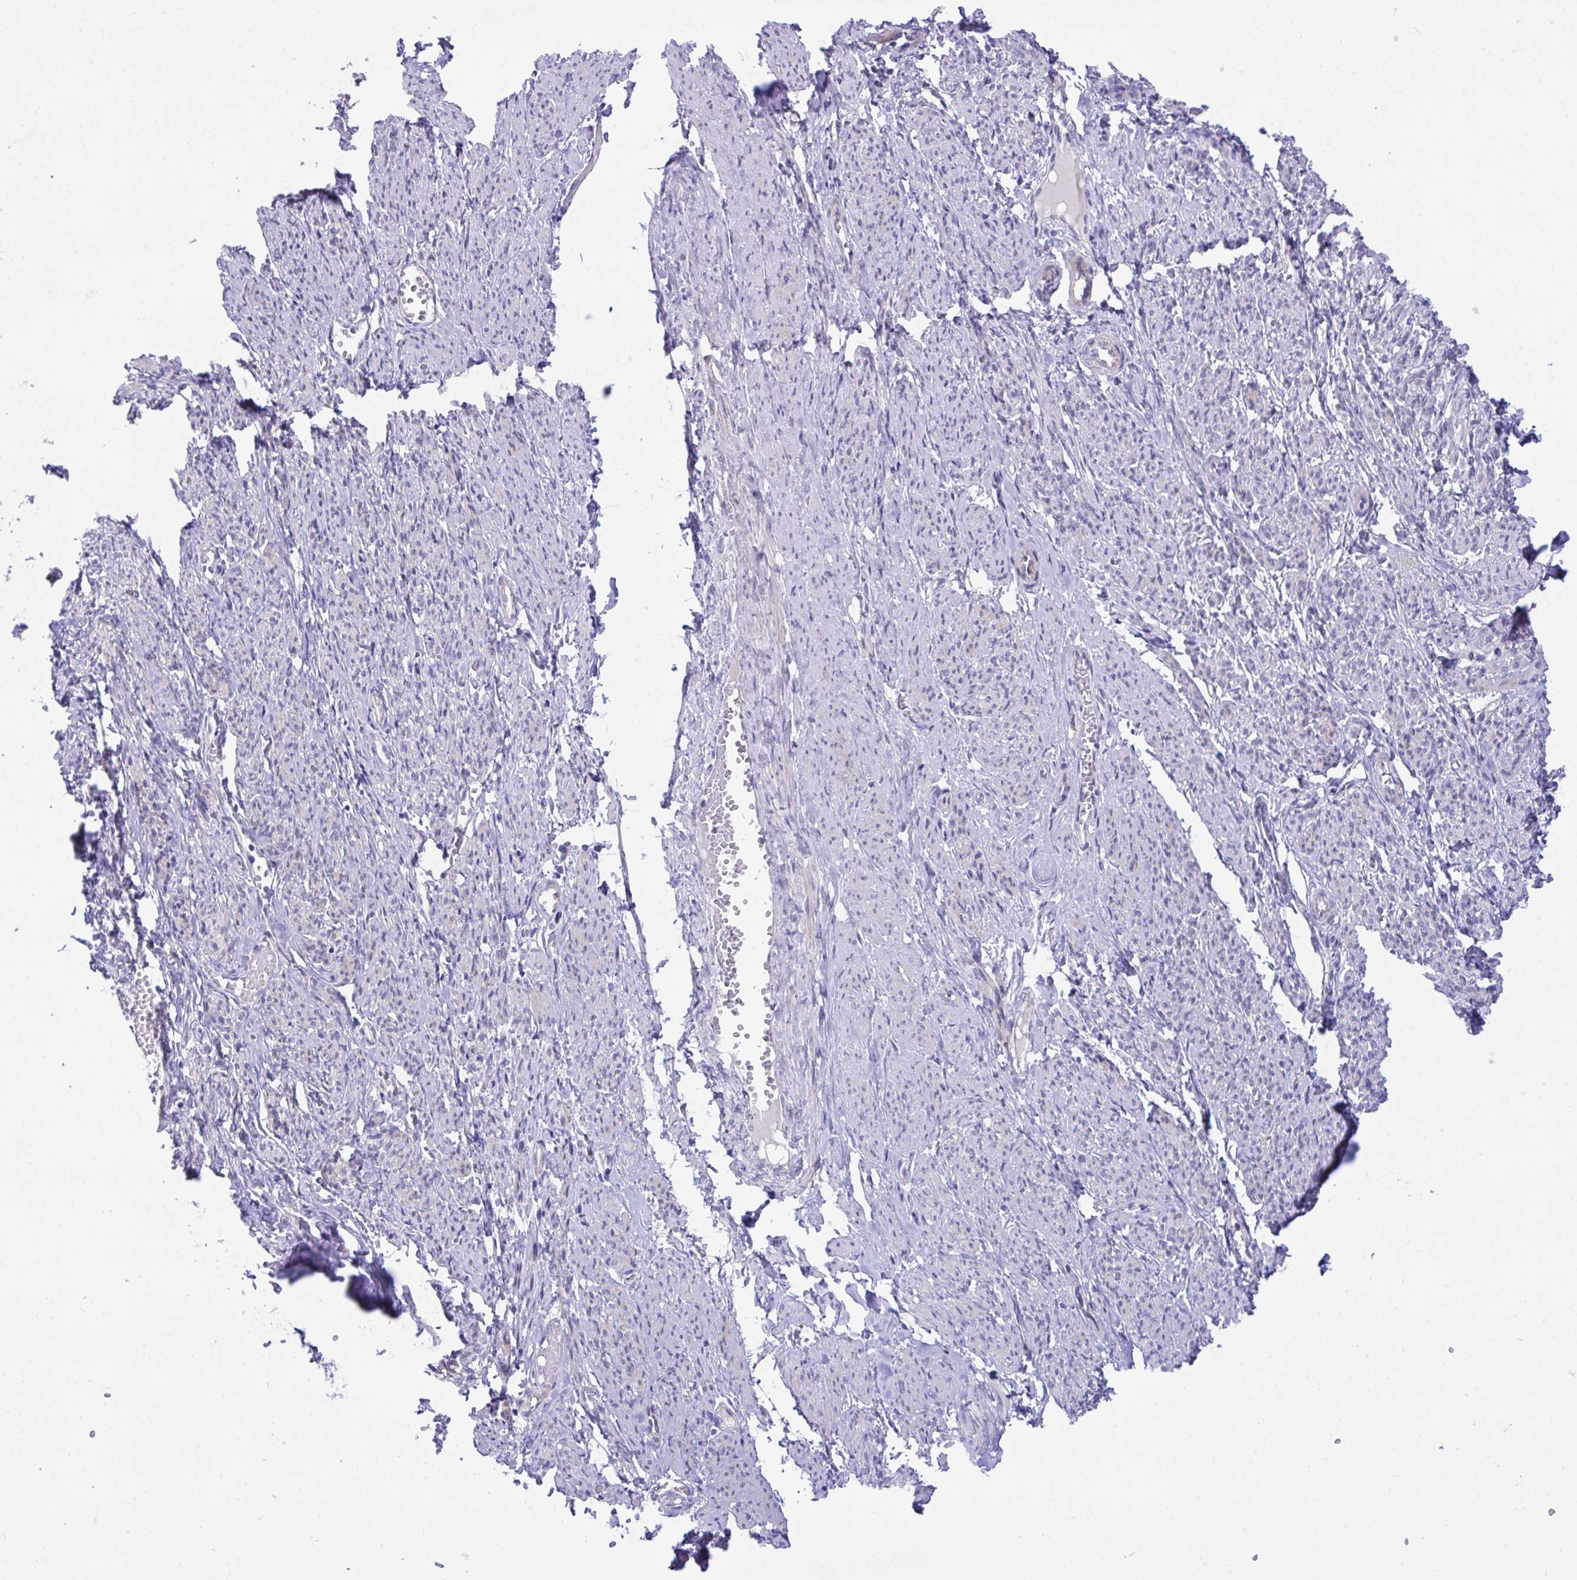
{"staining": {"intensity": "weak", "quantity": "<25%", "location": "cytoplasmic/membranous"}, "tissue": "smooth muscle", "cell_type": "Smooth muscle cells", "image_type": "normal", "snomed": [{"axis": "morphology", "description": "Normal tissue, NOS"}, {"axis": "topography", "description": "Smooth muscle"}], "caption": "This is a histopathology image of IHC staining of normal smooth muscle, which shows no positivity in smooth muscle cells. (DAB (3,3'-diaminobenzidine) IHC, high magnification).", "gene": "MED9", "patient": {"sex": "female", "age": 65}}